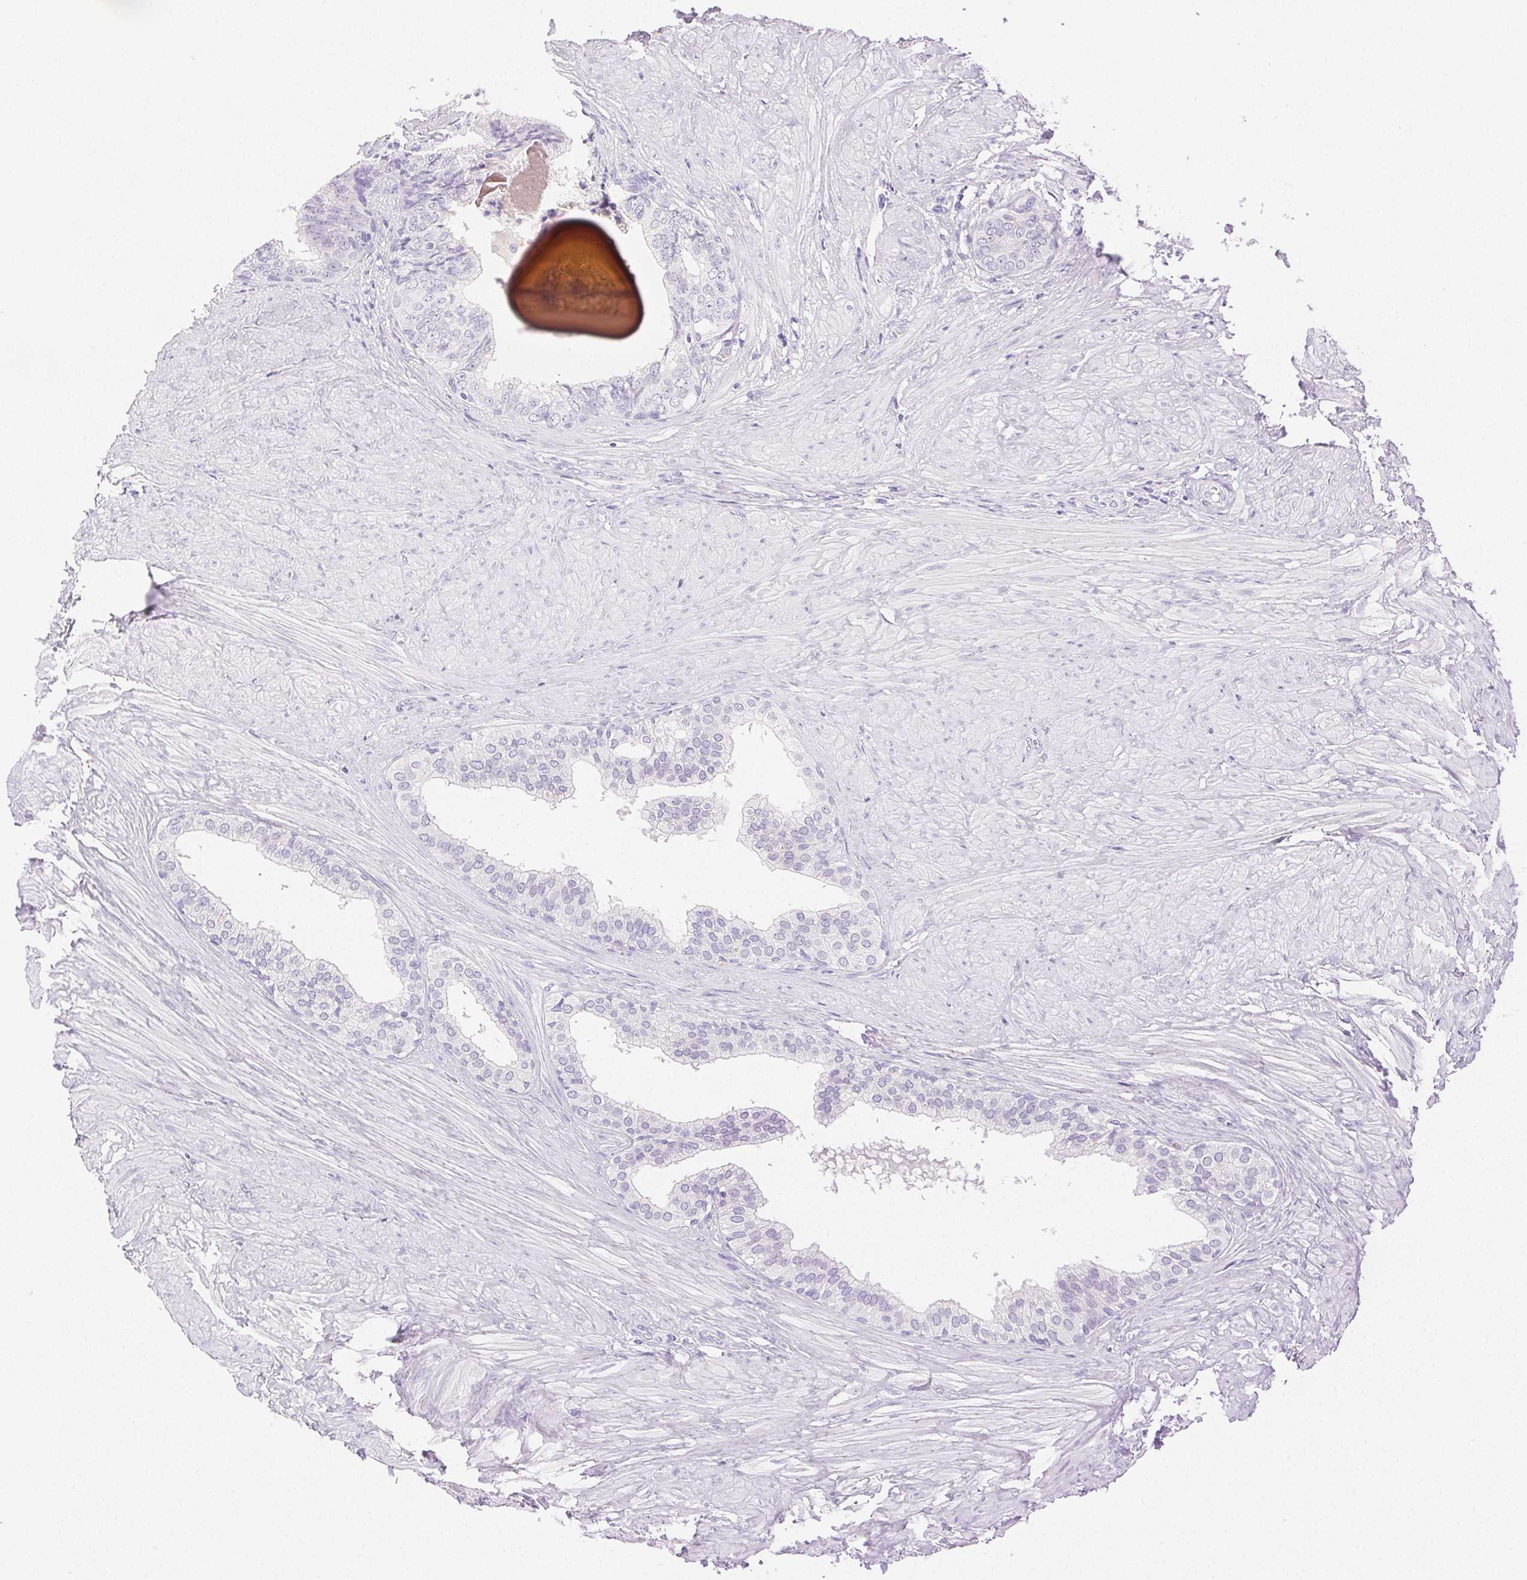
{"staining": {"intensity": "negative", "quantity": "none", "location": "none"}, "tissue": "prostate", "cell_type": "Glandular cells", "image_type": "normal", "snomed": [{"axis": "morphology", "description": "Normal tissue, NOS"}, {"axis": "topography", "description": "Prostate"}, {"axis": "topography", "description": "Peripheral nerve tissue"}], "caption": "Immunohistochemical staining of normal human prostate reveals no significant staining in glandular cells.", "gene": "SPACA4", "patient": {"sex": "male", "age": 55}}